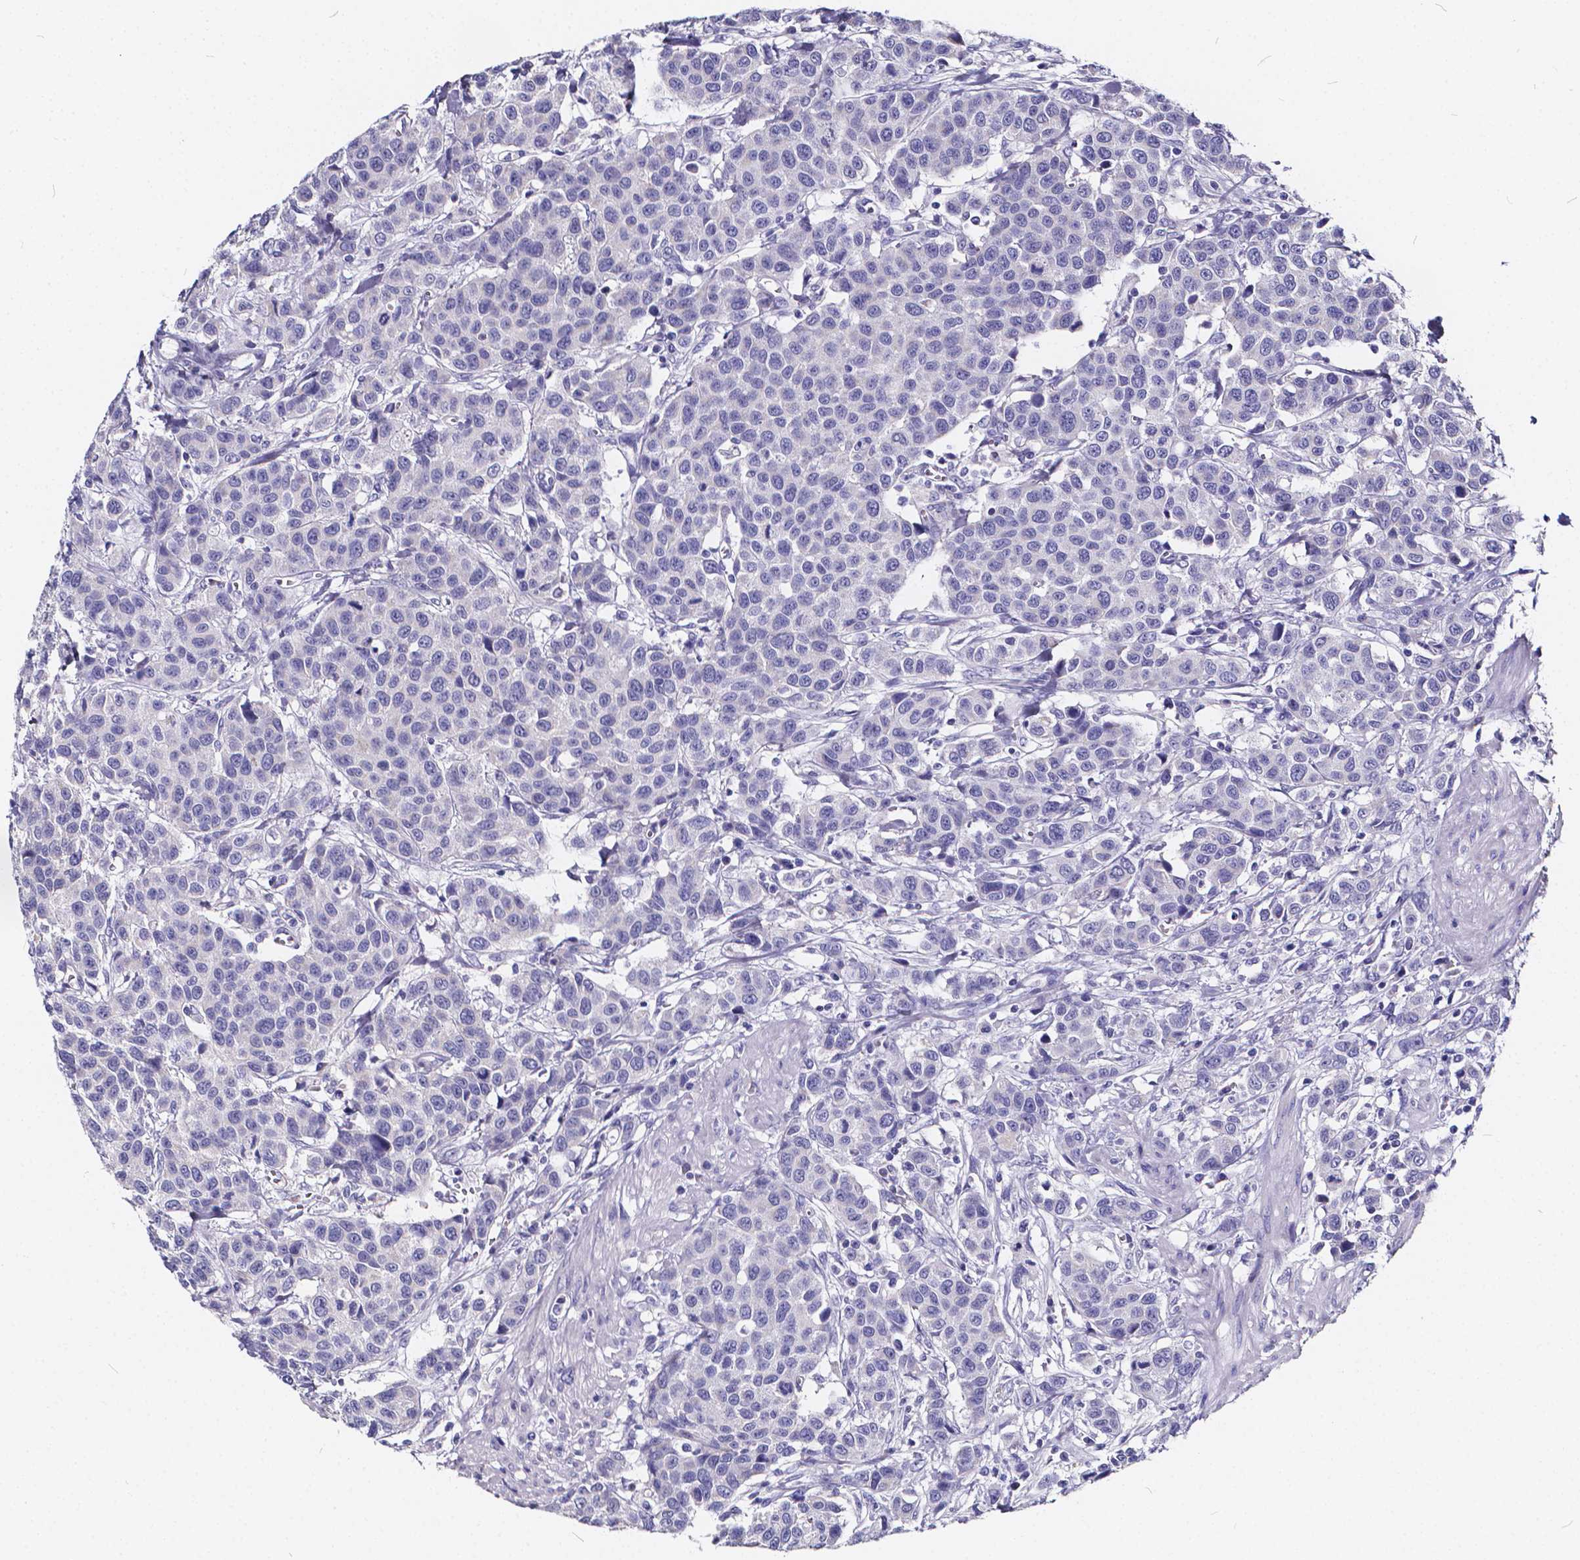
{"staining": {"intensity": "negative", "quantity": "none", "location": "none"}, "tissue": "urothelial cancer", "cell_type": "Tumor cells", "image_type": "cancer", "snomed": [{"axis": "morphology", "description": "Urothelial carcinoma, High grade"}, {"axis": "topography", "description": "Urinary bladder"}], "caption": "High power microscopy micrograph of an immunohistochemistry (IHC) histopathology image of urothelial carcinoma (high-grade), revealing no significant positivity in tumor cells. Brightfield microscopy of IHC stained with DAB (brown) and hematoxylin (blue), captured at high magnification.", "gene": "SPEF2", "patient": {"sex": "female", "age": 58}}